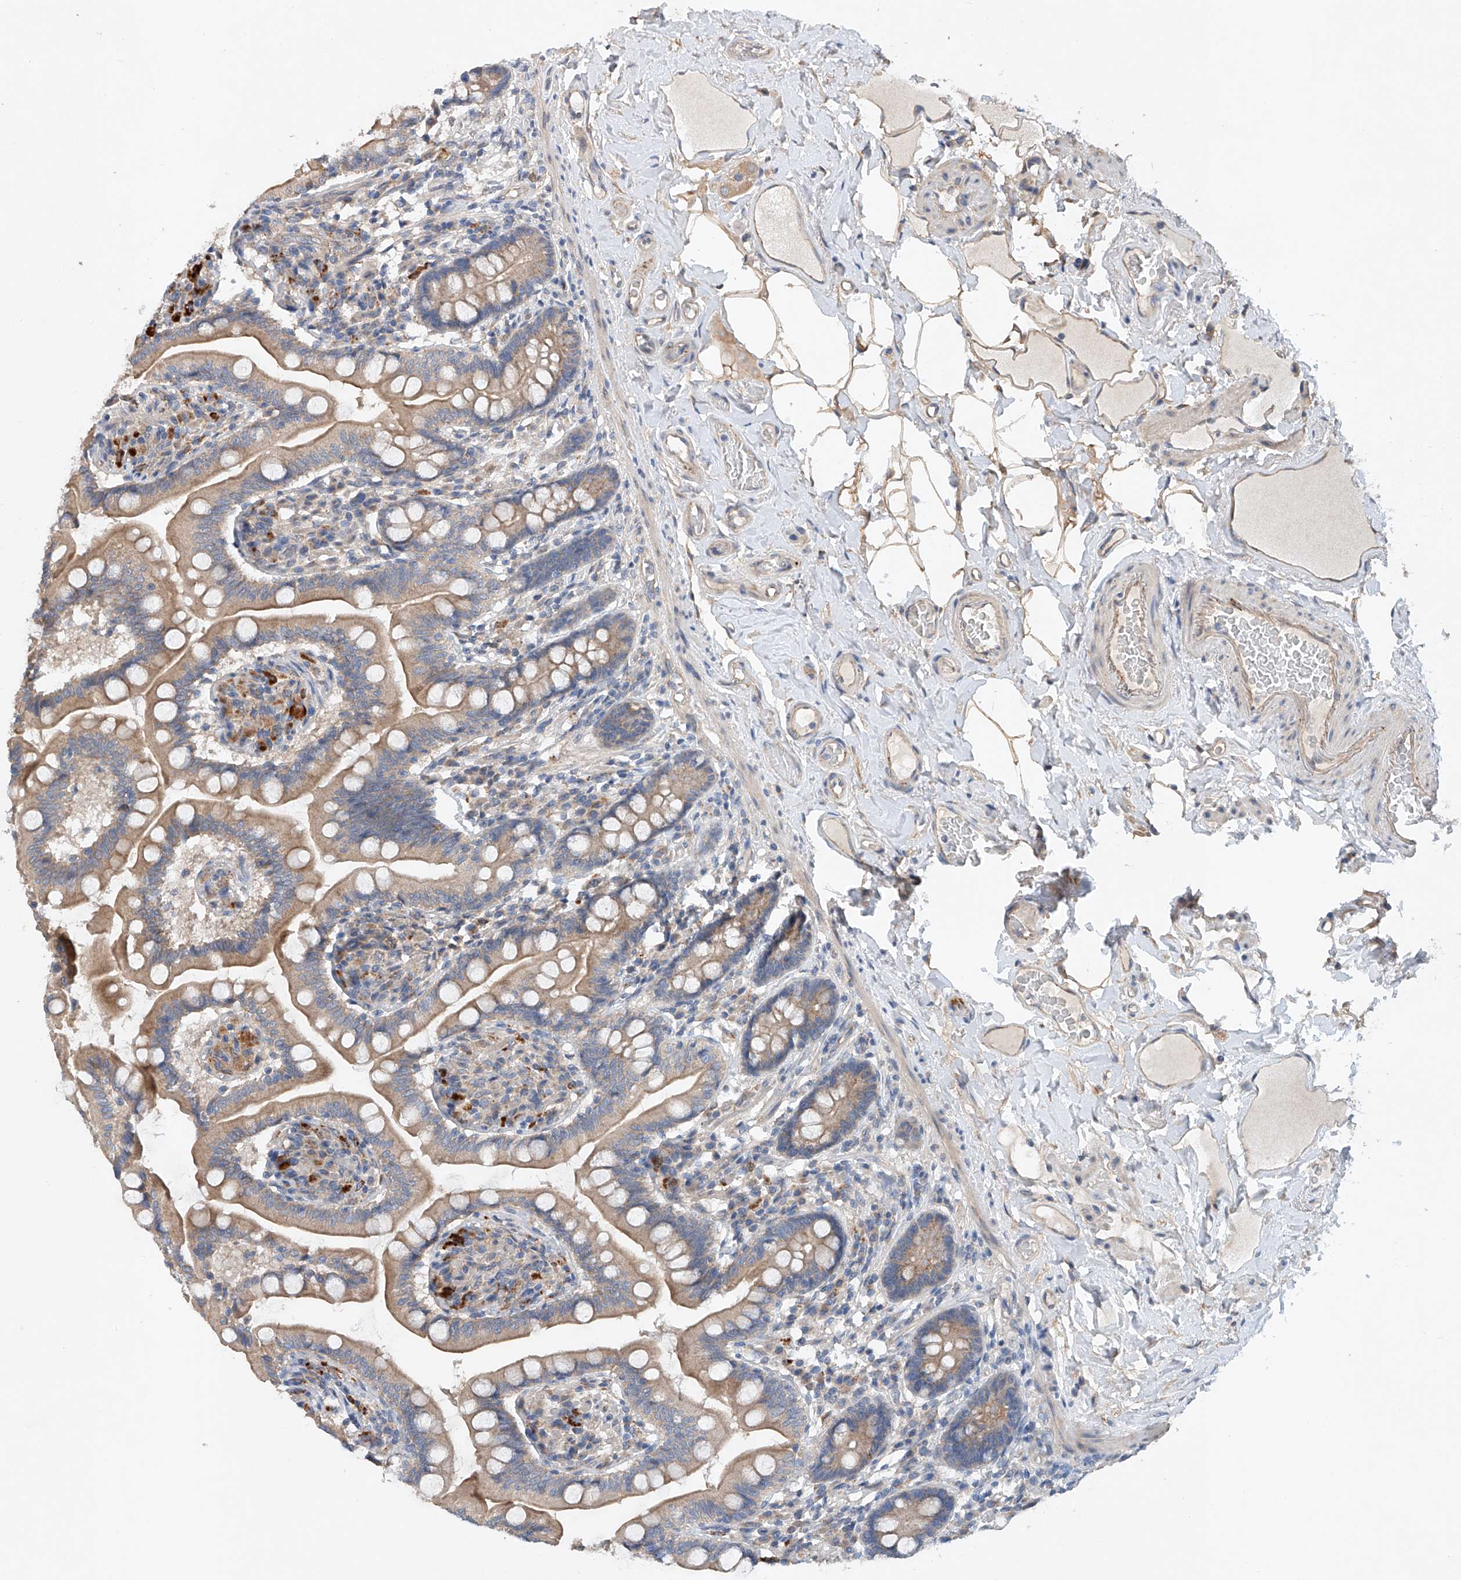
{"staining": {"intensity": "moderate", "quantity": ">75%", "location": "cytoplasmic/membranous"}, "tissue": "small intestine", "cell_type": "Glandular cells", "image_type": "normal", "snomed": [{"axis": "morphology", "description": "Normal tissue, NOS"}, {"axis": "topography", "description": "Small intestine"}], "caption": "The micrograph displays staining of normal small intestine, revealing moderate cytoplasmic/membranous protein expression (brown color) within glandular cells.", "gene": "CEP85L", "patient": {"sex": "female", "age": 64}}